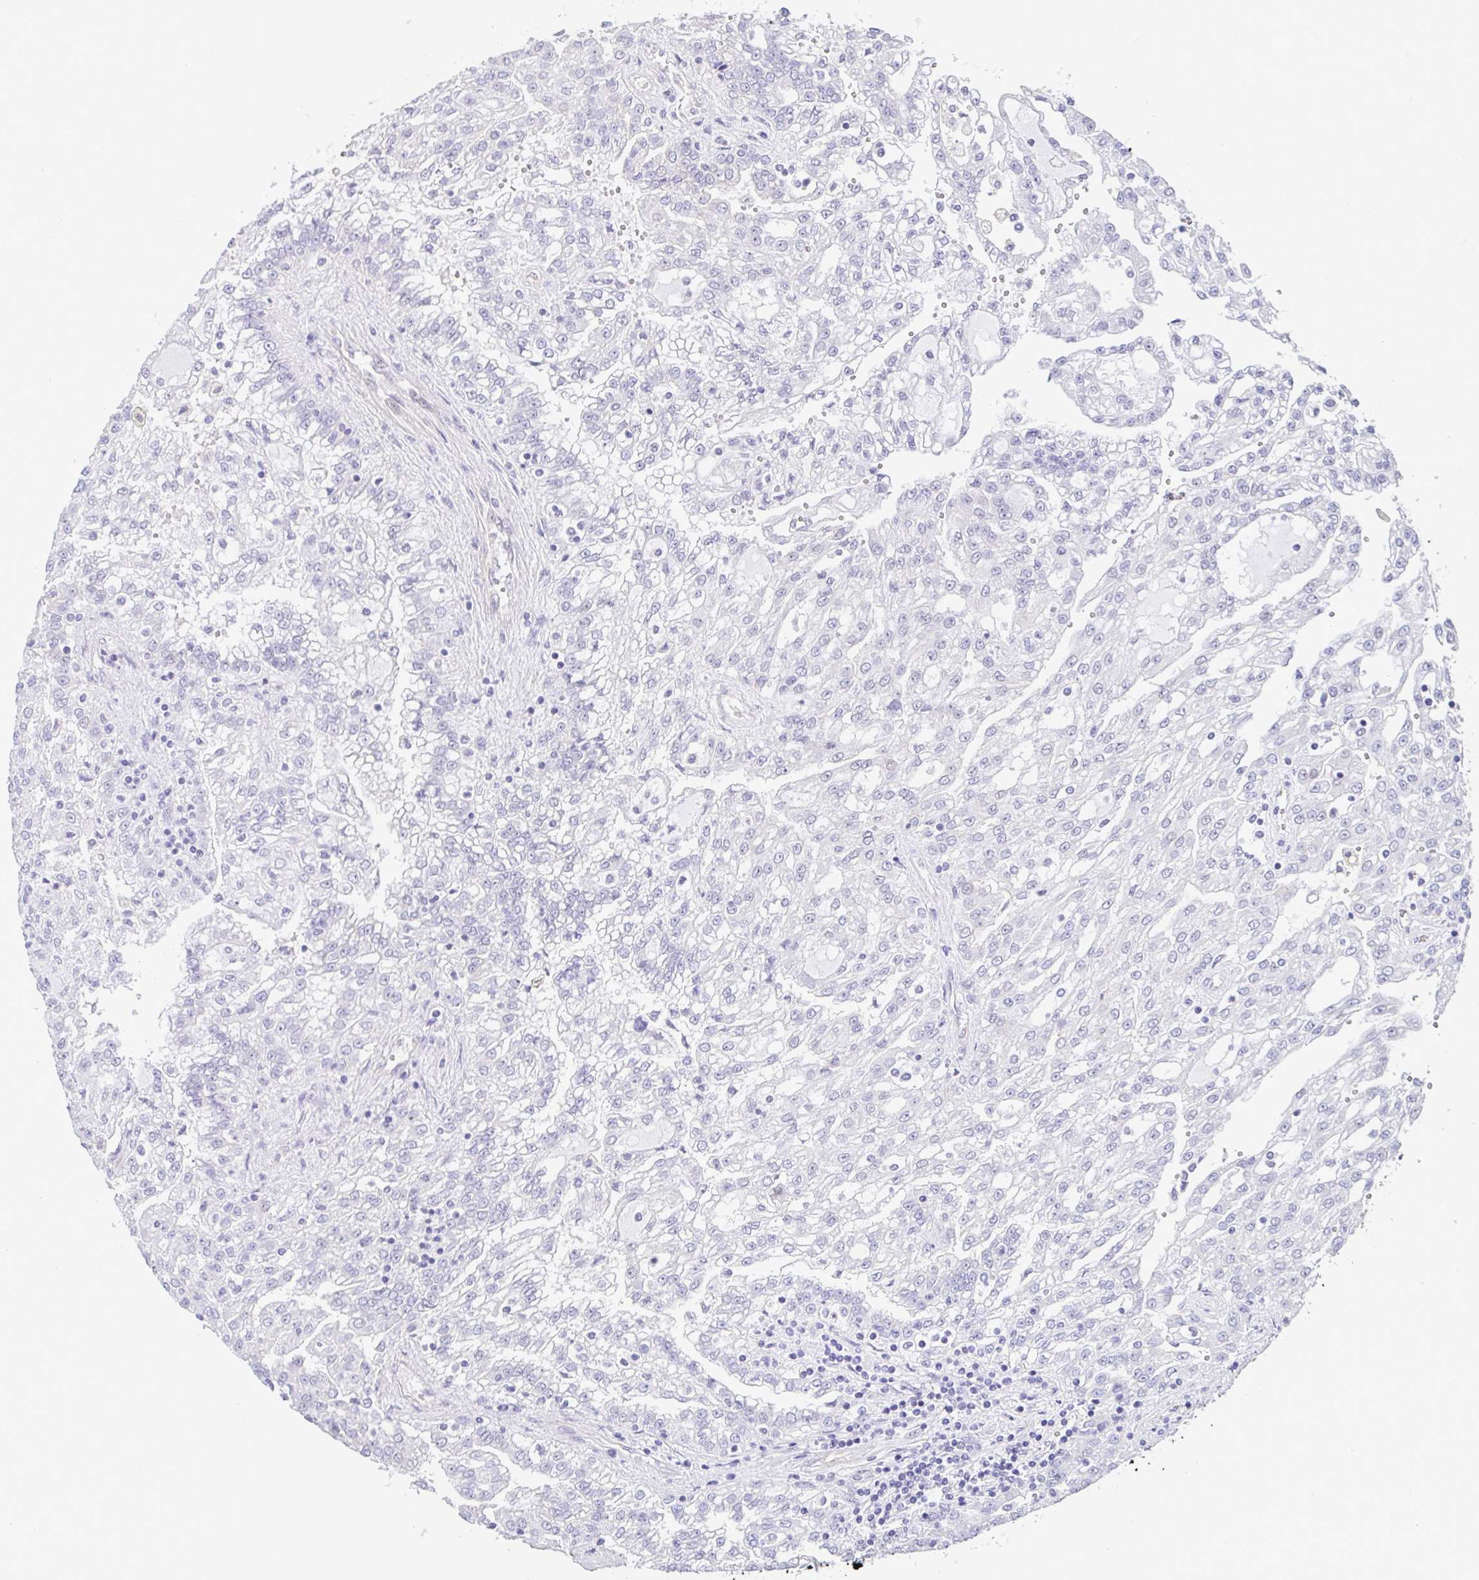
{"staining": {"intensity": "negative", "quantity": "none", "location": "none"}, "tissue": "renal cancer", "cell_type": "Tumor cells", "image_type": "cancer", "snomed": [{"axis": "morphology", "description": "Adenocarcinoma, NOS"}, {"axis": "topography", "description": "Kidney"}], "caption": "Tumor cells show no significant protein positivity in renal cancer.", "gene": "CGNL1", "patient": {"sex": "male", "age": 63}}